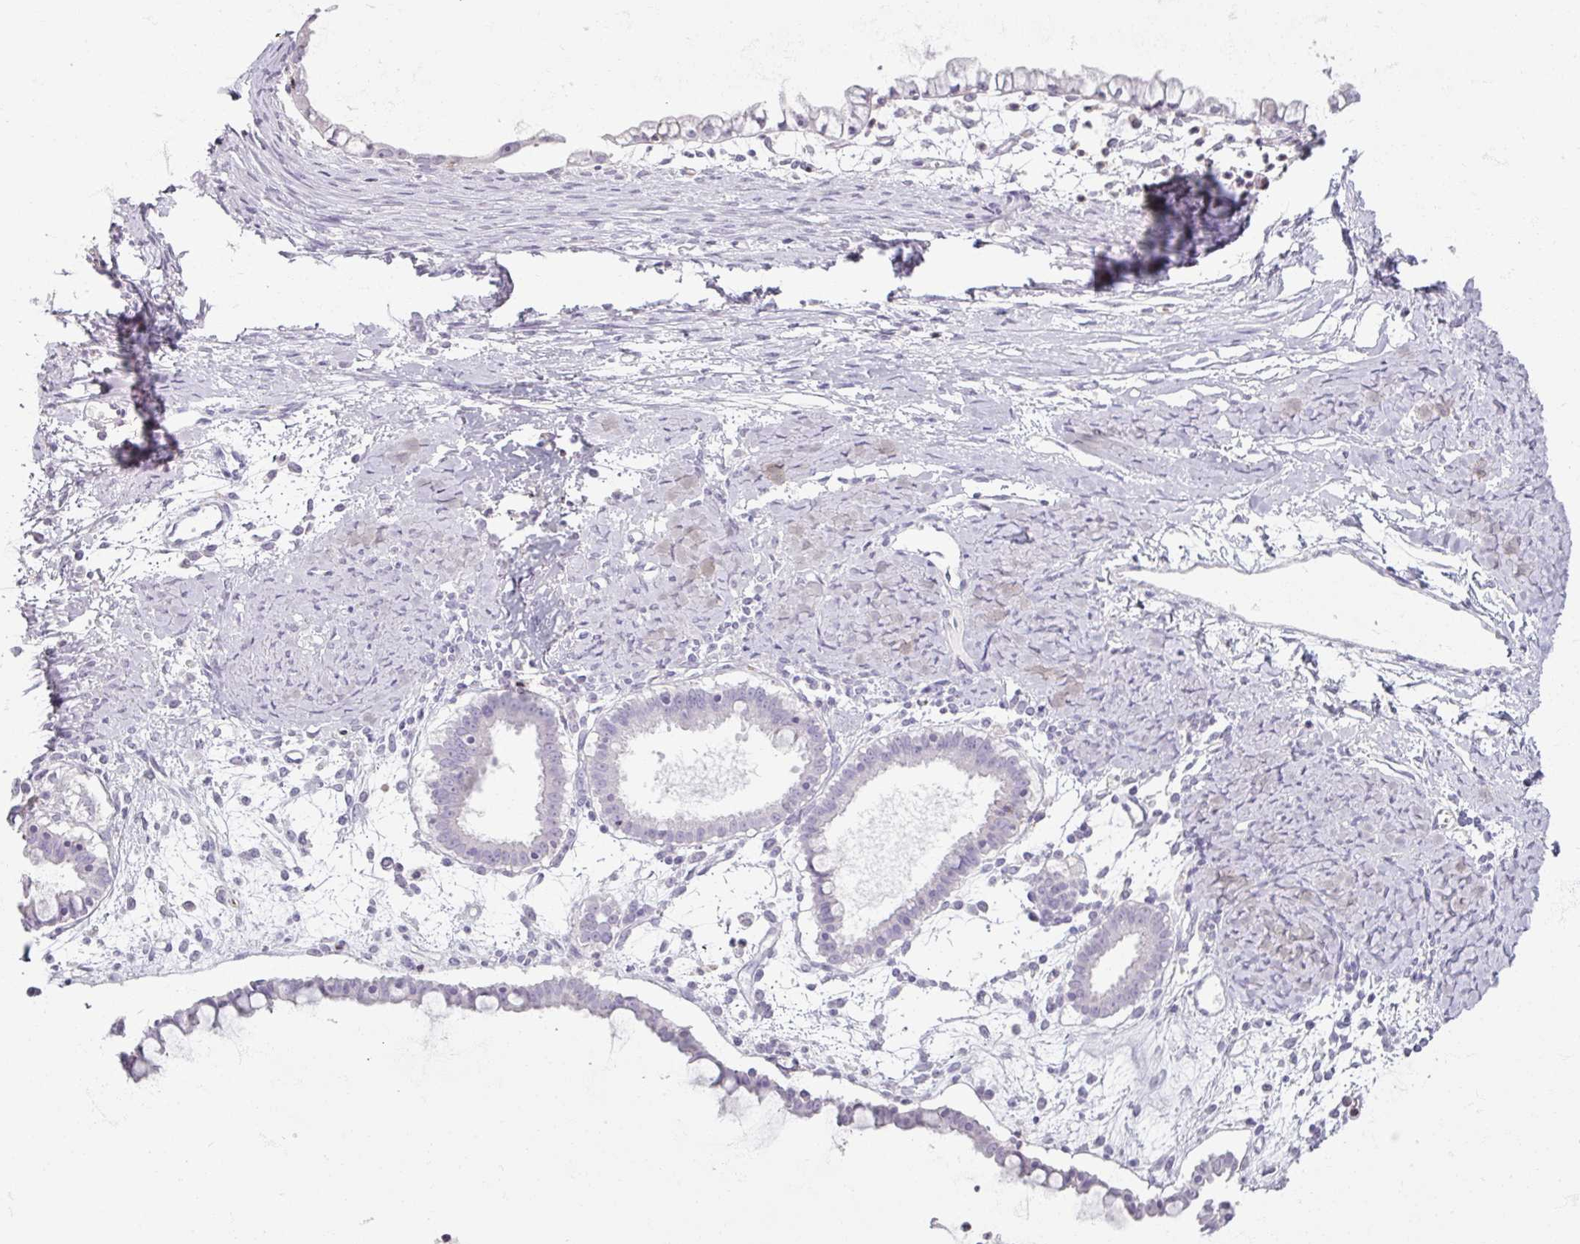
{"staining": {"intensity": "negative", "quantity": "none", "location": "none"}, "tissue": "ovarian cancer", "cell_type": "Tumor cells", "image_type": "cancer", "snomed": [{"axis": "morphology", "description": "Cystadenocarcinoma, mucinous, NOS"}, {"axis": "topography", "description": "Ovary"}], "caption": "Immunohistochemical staining of human mucinous cystadenocarcinoma (ovarian) shows no significant expression in tumor cells.", "gene": "PTPRC", "patient": {"sex": "female", "age": 61}}